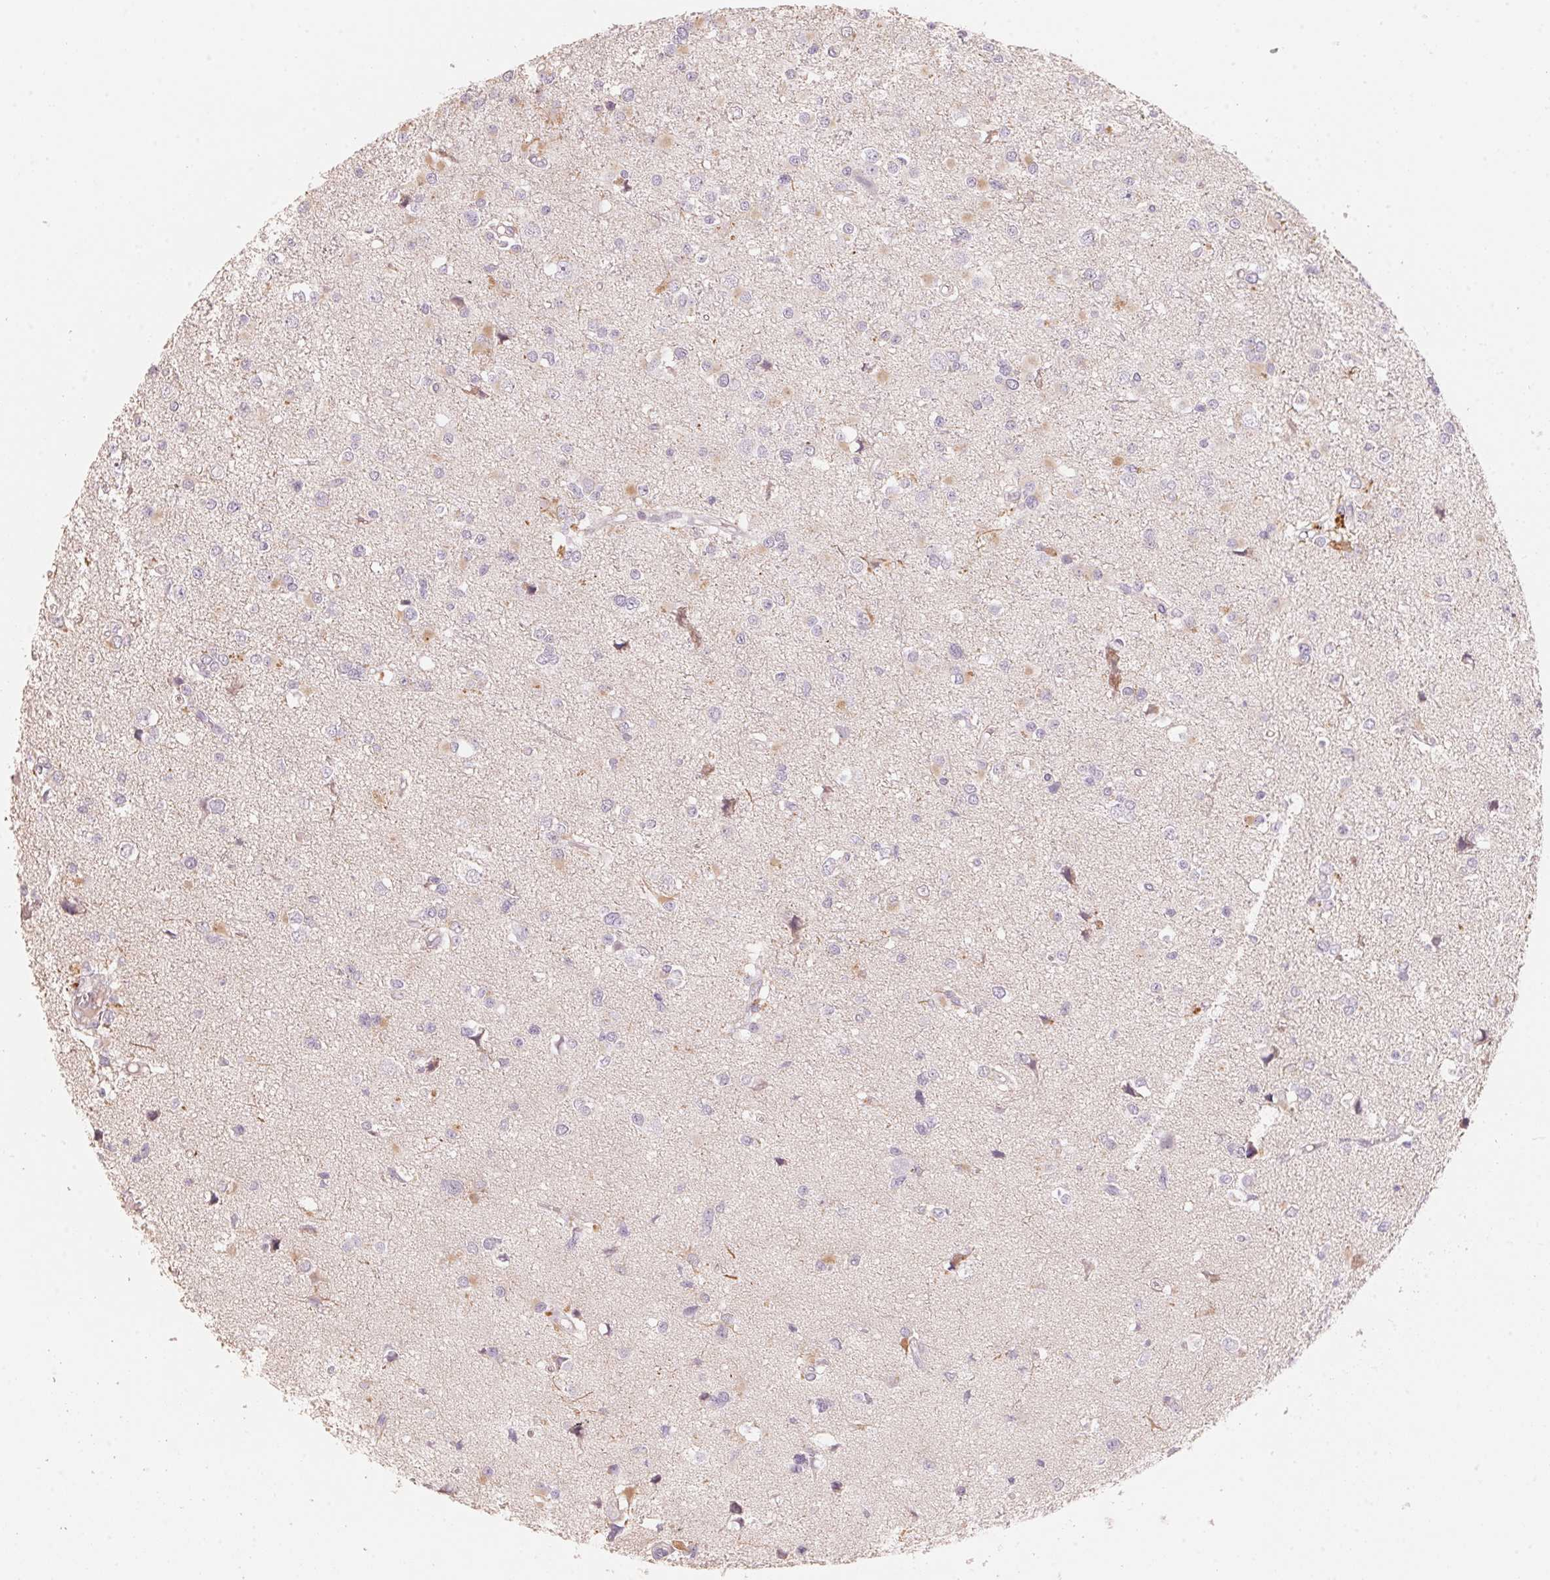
{"staining": {"intensity": "weak", "quantity": "25%-75%", "location": "cytoplasmic/membranous"}, "tissue": "glioma", "cell_type": "Tumor cells", "image_type": "cancer", "snomed": [{"axis": "morphology", "description": "Glioma, malignant, High grade"}, {"axis": "topography", "description": "Brain"}], "caption": "Immunohistochemical staining of high-grade glioma (malignant) shows weak cytoplasmic/membranous protein staining in about 25%-75% of tumor cells. (DAB = brown stain, brightfield microscopy at high magnification).", "gene": "TP53AIP1", "patient": {"sex": "male", "age": 54}}